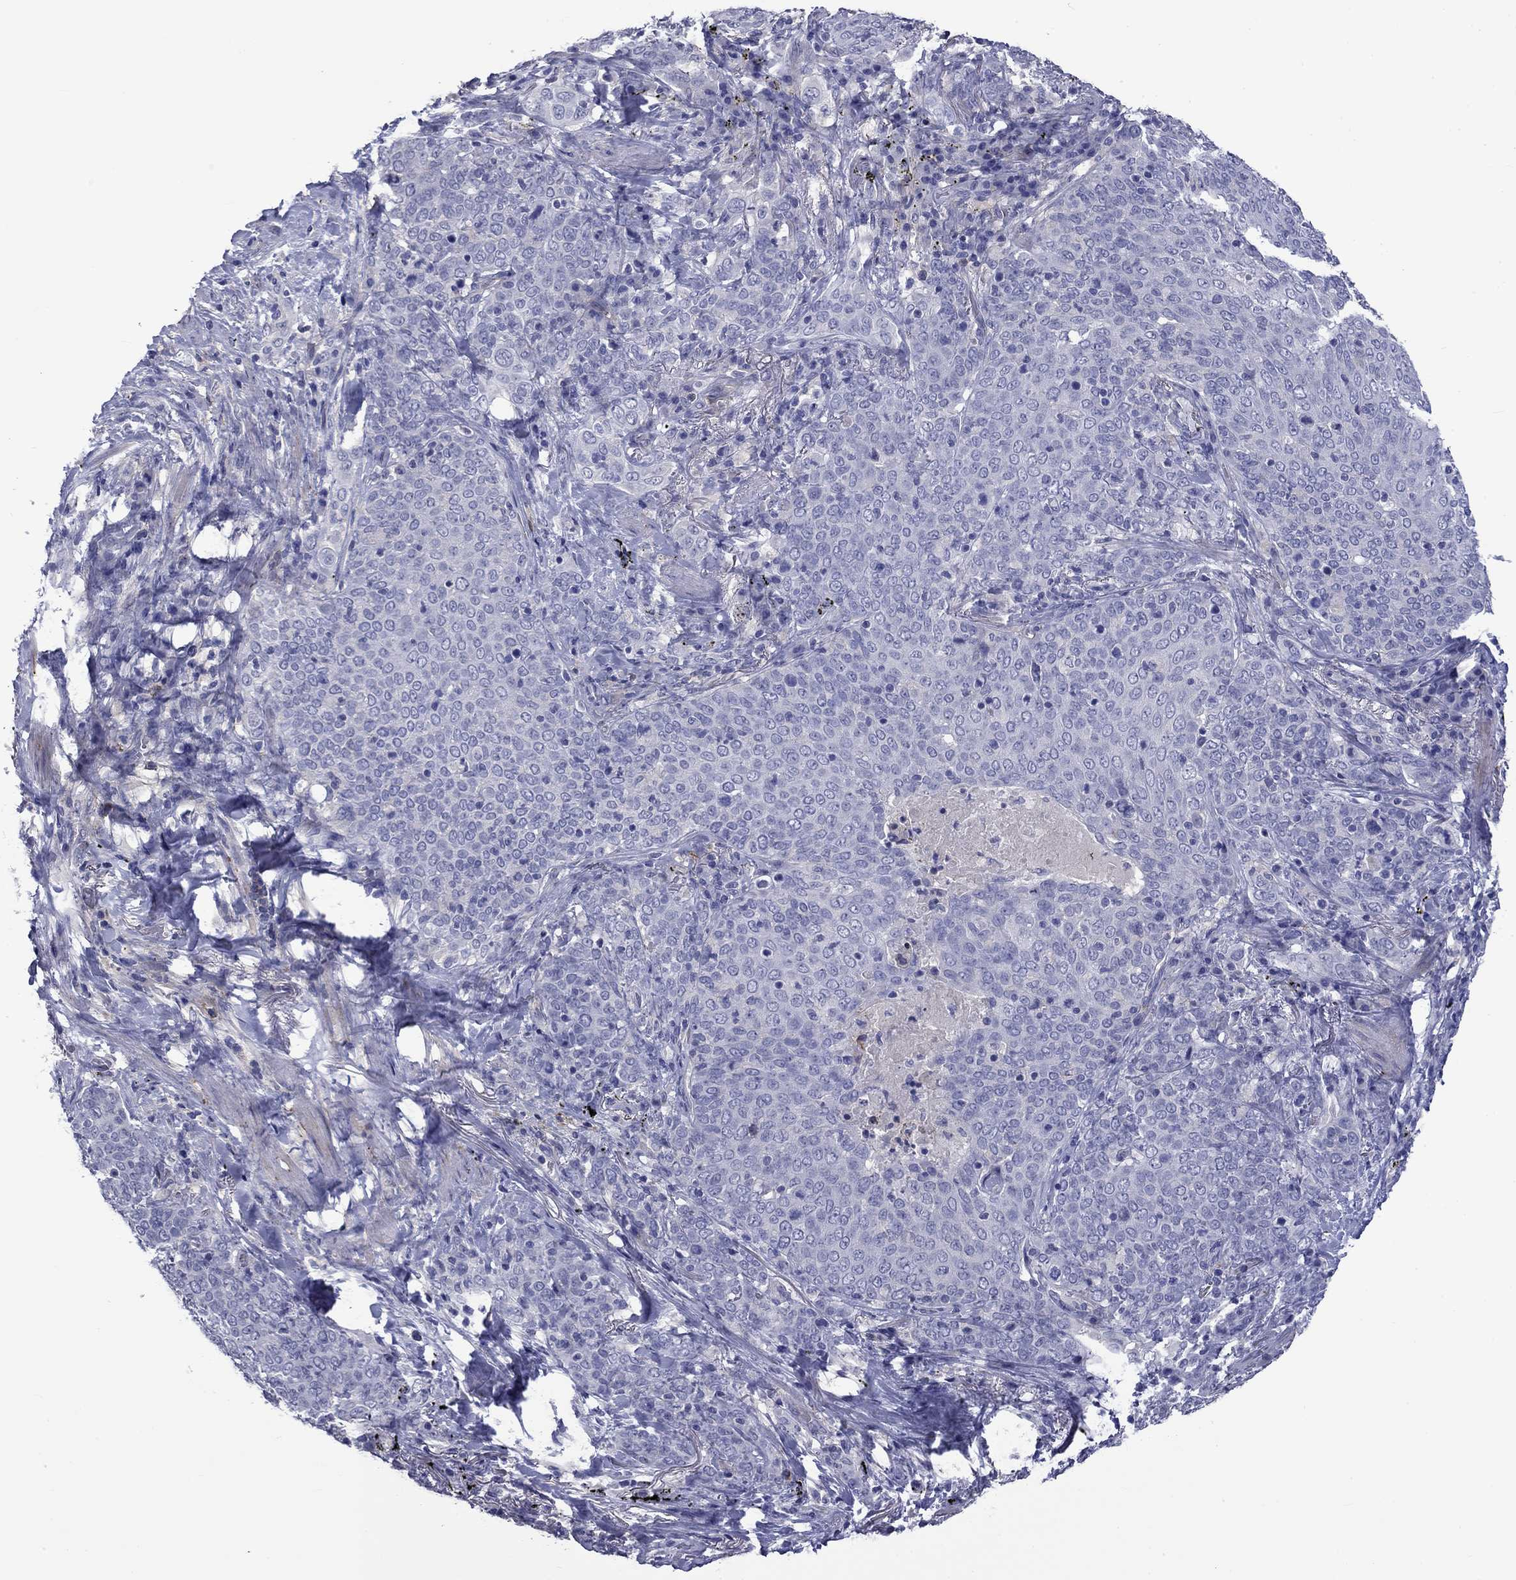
{"staining": {"intensity": "negative", "quantity": "none", "location": "none"}, "tissue": "lung cancer", "cell_type": "Tumor cells", "image_type": "cancer", "snomed": [{"axis": "morphology", "description": "Squamous cell carcinoma, NOS"}, {"axis": "topography", "description": "Lung"}], "caption": "There is no significant positivity in tumor cells of lung squamous cell carcinoma.", "gene": "CNDP1", "patient": {"sex": "male", "age": 82}}